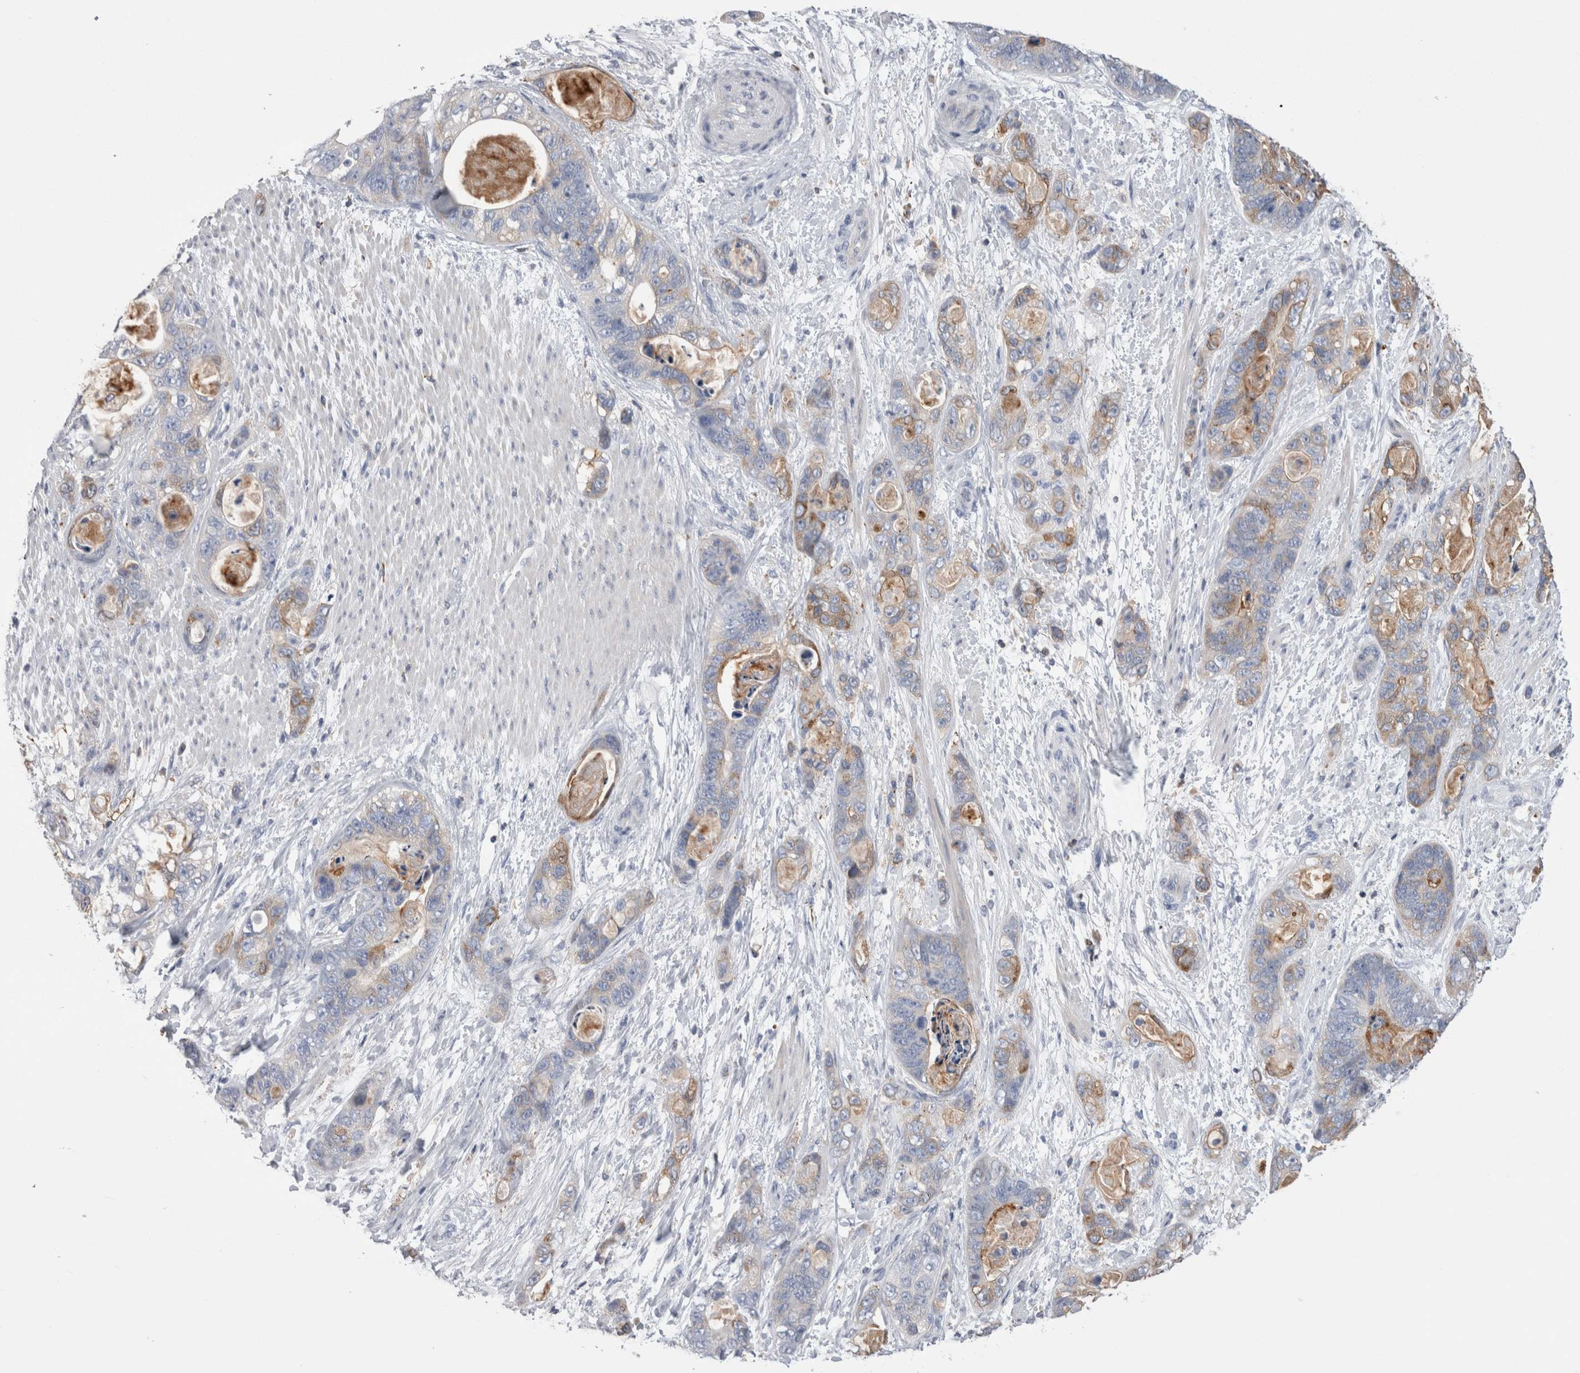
{"staining": {"intensity": "weak", "quantity": "<25%", "location": "cytoplasmic/membranous"}, "tissue": "stomach cancer", "cell_type": "Tumor cells", "image_type": "cancer", "snomed": [{"axis": "morphology", "description": "Normal tissue, NOS"}, {"axis": "morphology", "description": "Adenocarcinoma, NOS"}, {"axis": "topography", "description": "Stomach"}], "caption": "DAB (3,3'-diaminobenzidine) immunohistochemical staining of human stomach adenocarcinoma exhibits no significant positivity in tumor cells. (Brightfield microscopy of DAB (3,3'-diaminobenzidine) immunohistochemistry at high magnification).", "gene": "DCTN6", "patient": {"sex": "female", "age": 89}}